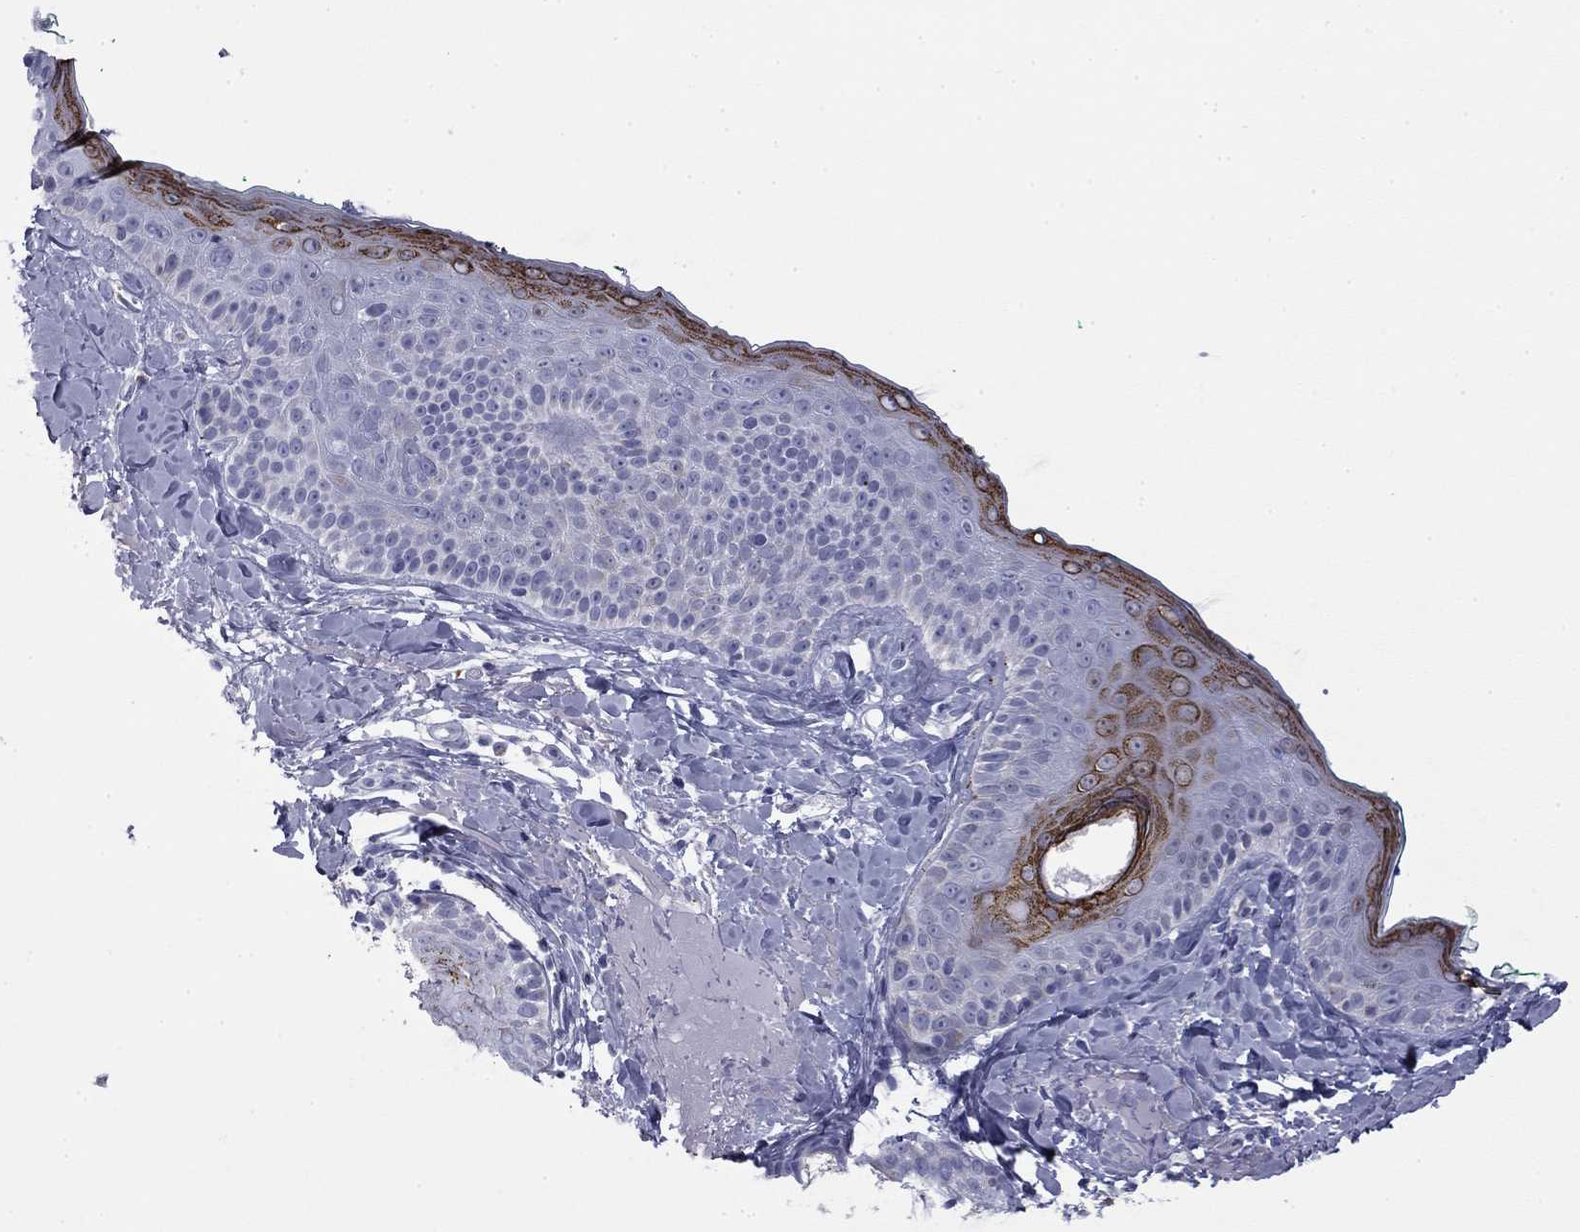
{"staining": {"intensity": "negative", "quantity": "none", "location": "none"}, "tissue": "skin", "cell_type": "Fibroblasts", "image_type": "normal", "snomed": [{"axis": "morphology", "description": "Normal tissue, NOS"}, {"axis": "topography", "description": "Skin"}], "caption": "Immunohistochemistry of benign human skin reveals no staining in fibroblasts. (DAB (3,3'-diaminobenzidine) immunohistochemistry (IHC), high magnification).", "gene": "ZP2", "patient": {"sex": "male", "age": 73}}